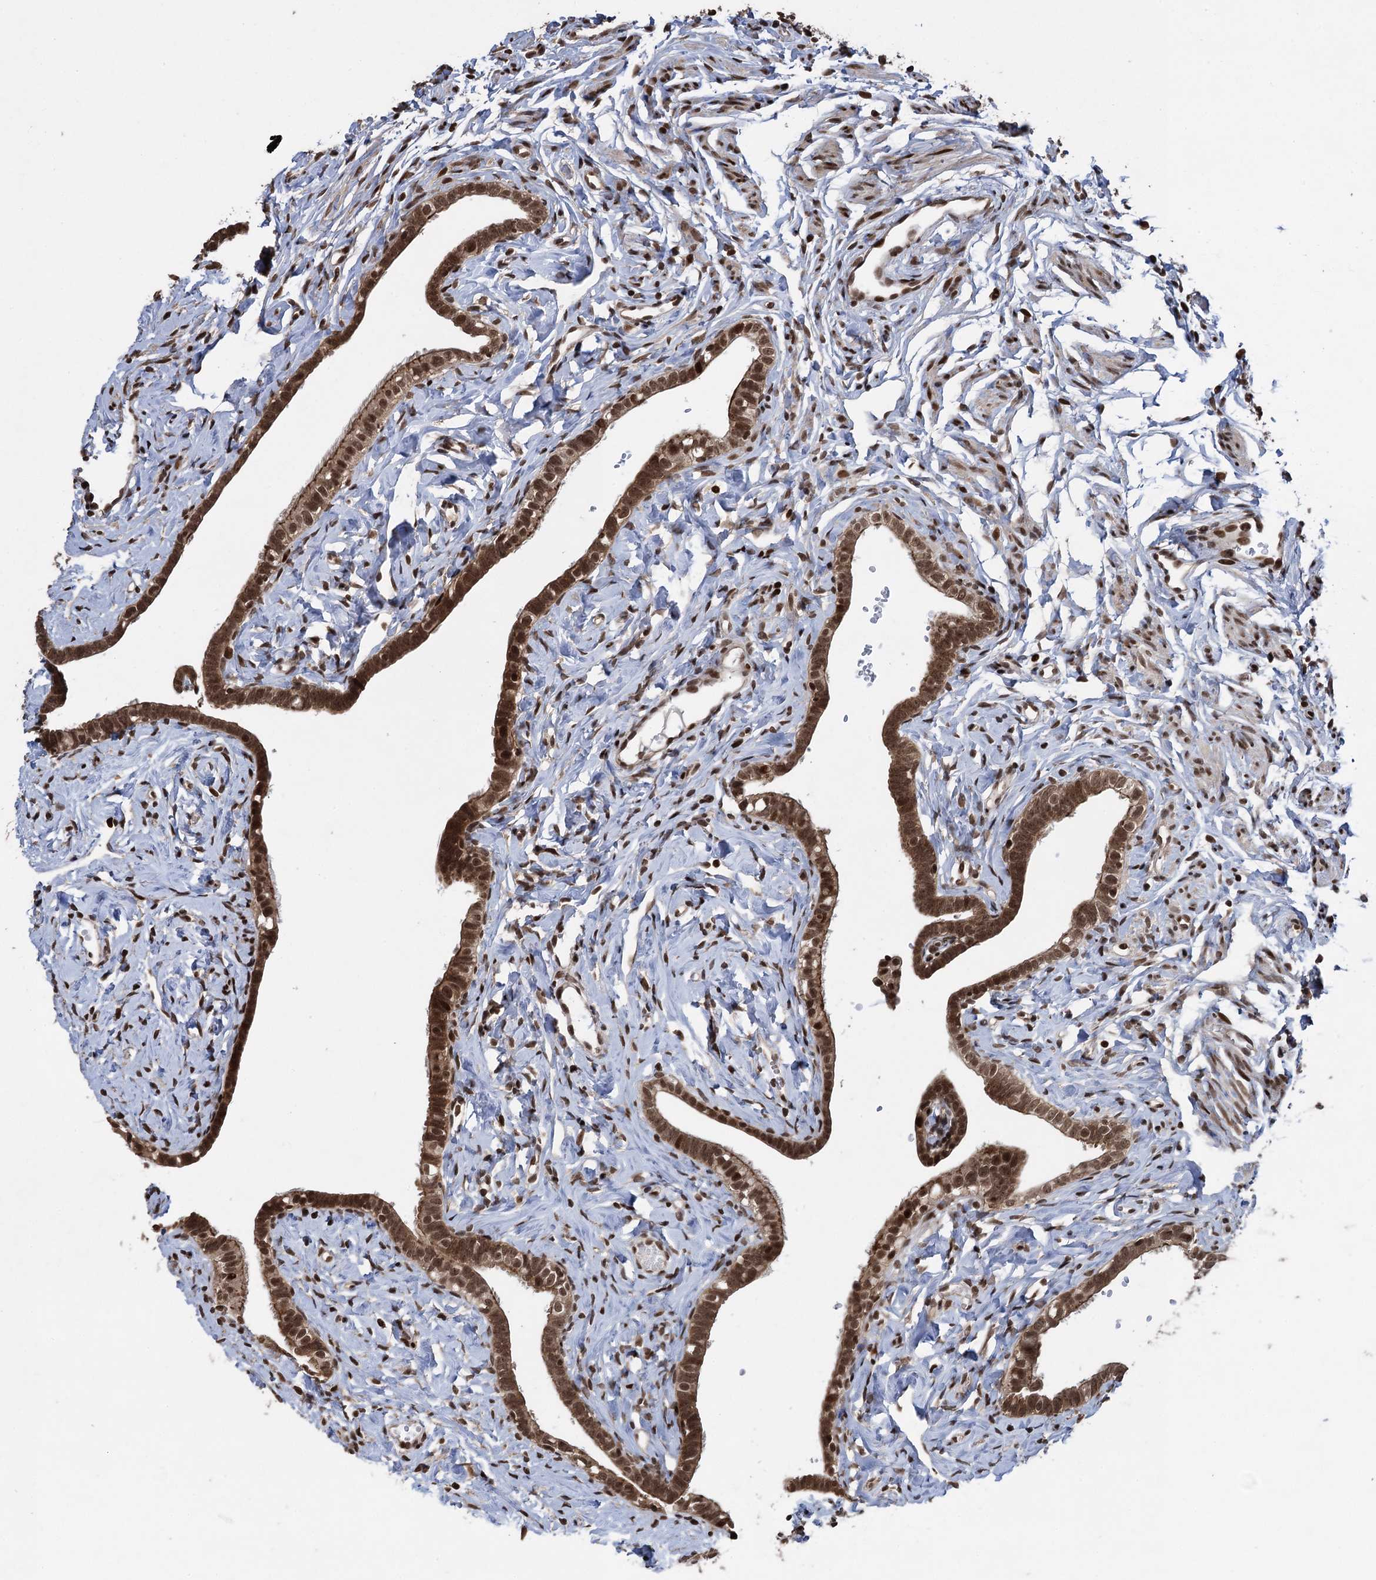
{"staining": {"intensity": "strong", "quantity": ">75%", "location": "cytoplasmic/membranous,nuclear"}, "tissue": "fallopian tube", "cell_type": "Glandular cells", "image_type": "normal", "snomed": [{"axis": "morphology", "description": "Normal tissue, NOS"}, {"axis": "topography", "description": "Fallopian tube"}], "caption": "Immunohistochemistry (DAB (3,3'-diaminobenzidine)) staining of unremarkable human fallopian tube shows strong cytoplasmic/membranous,nuclear protein positivity in about >75% of glandular cells.", "gene": "ZNF169", "patient": {"sex": "female", "age": 66}}